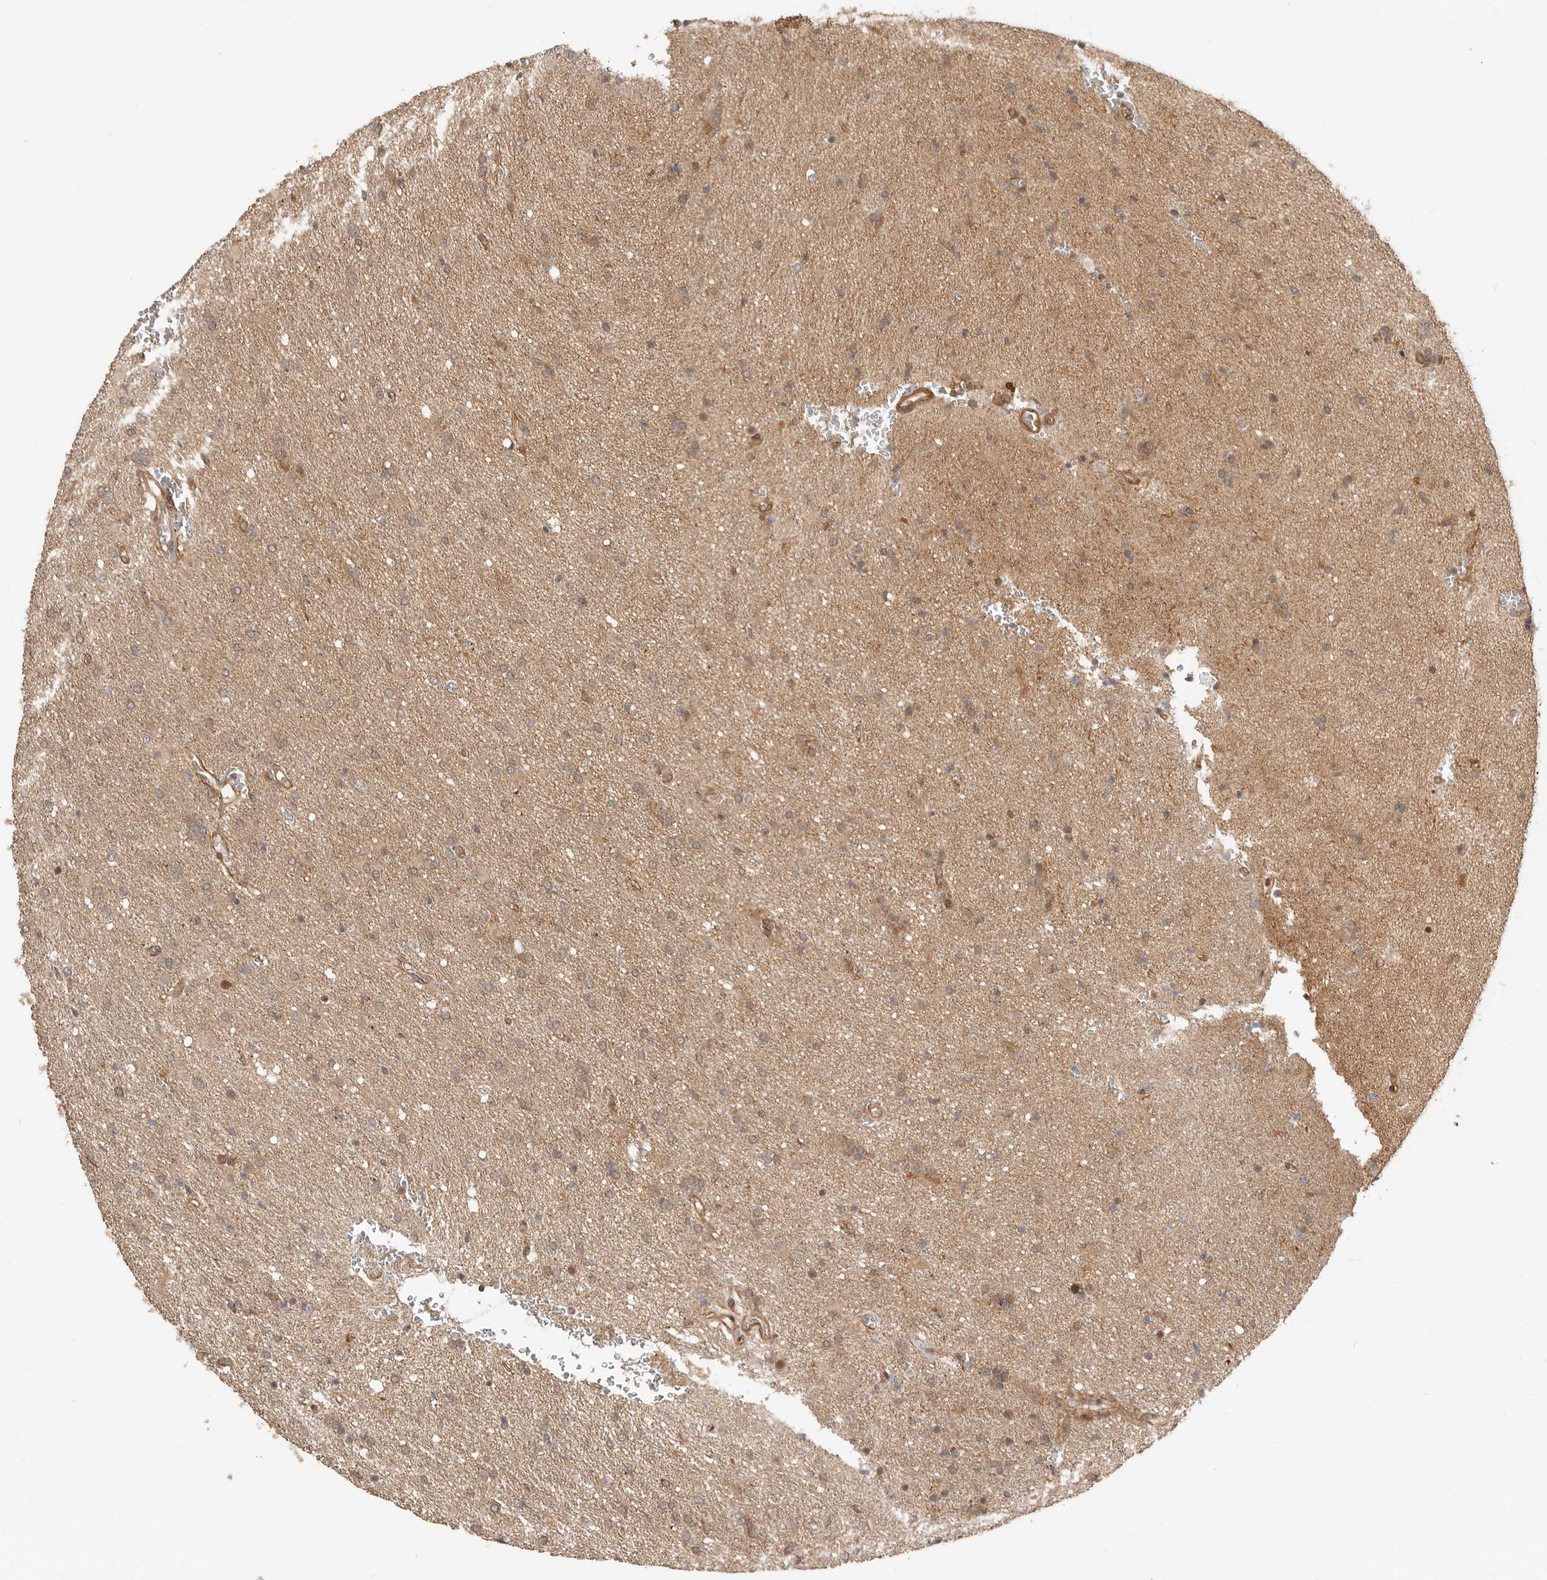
{"staining": {"intensity": "weak", "quantity": ">75%", "location": "cytoplasmic/membranous"}, "tissue": "glioma", "cell_type": "Tumor cells", "image_type": "cancer", "snomed": [{"axis": "morphology", "description": "Glioma, malignant, High grade"}, {"axis": "topography", "description": "Brain"}], "caption": "IHC staining of glioma, which reveals low levels of weak cytoplasmic/membranous staining in about >75% of tumor cells indicating weak cytoplasmic/membranous protein expression. The staining was performed using DAB (brown) for protein detection and nuclei were counterstained in hematoxylin (blue).", "gene": "ADPRS", "patient": {"sex": "female", "age": 57}}